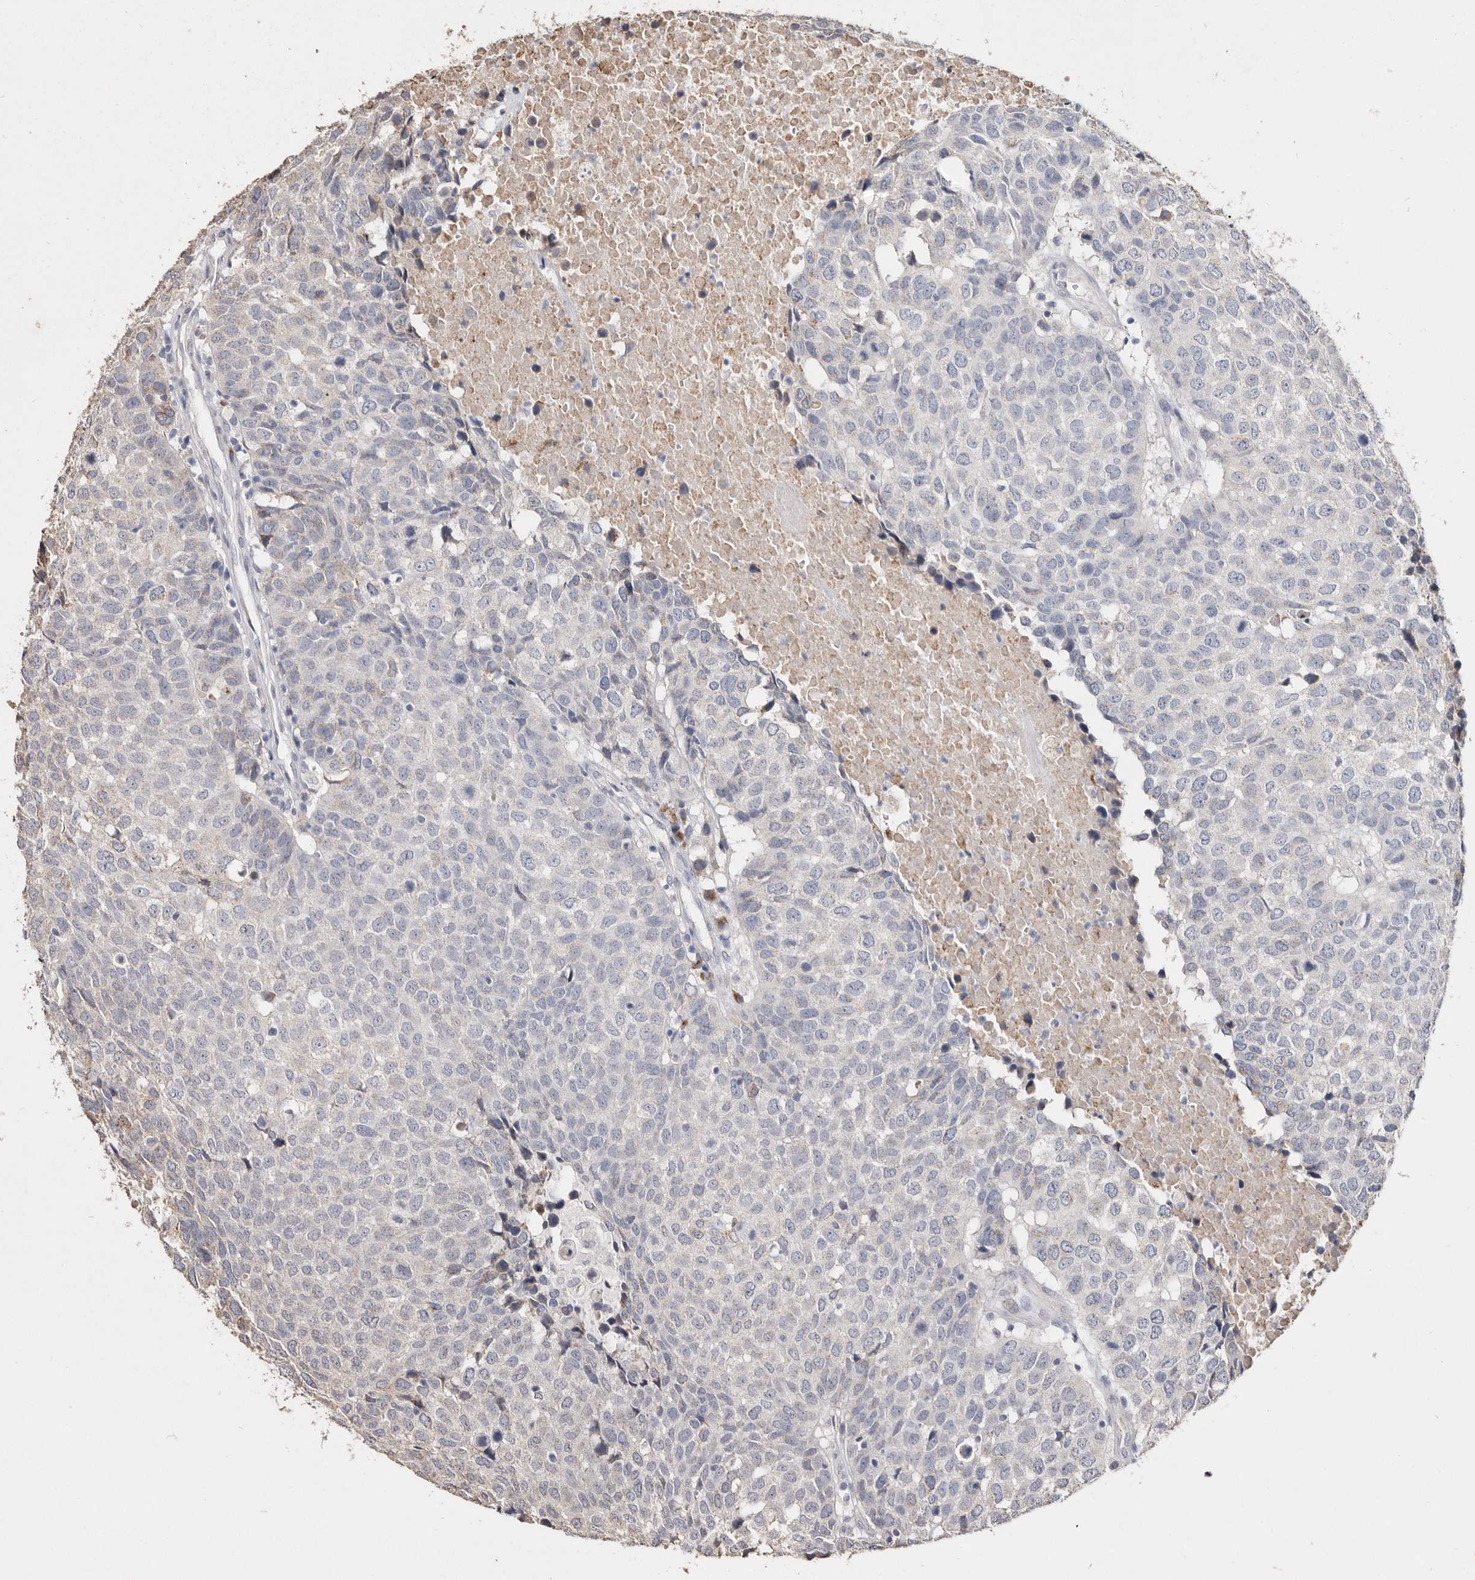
{"staining": {"intensity": "negative", "quantity": "none", "location": "none"}, "tissue": "head and neck cancer", "cell_type": "Tumor cells", "image_type": "cancer", "snomed": [{"axis": "morphology", "description": "Squamous cell carcinoma, NOS"}, {"axis": "topography", "description": "Head-Neck"}], "caption": "IHC micrograph of head and neck squamous cell carcinoma stained for a protein (brown), which exhibits no staining in tumor cells.", "gene": "LGALS7B", "patient": {"sex": "male", "age": 66}}